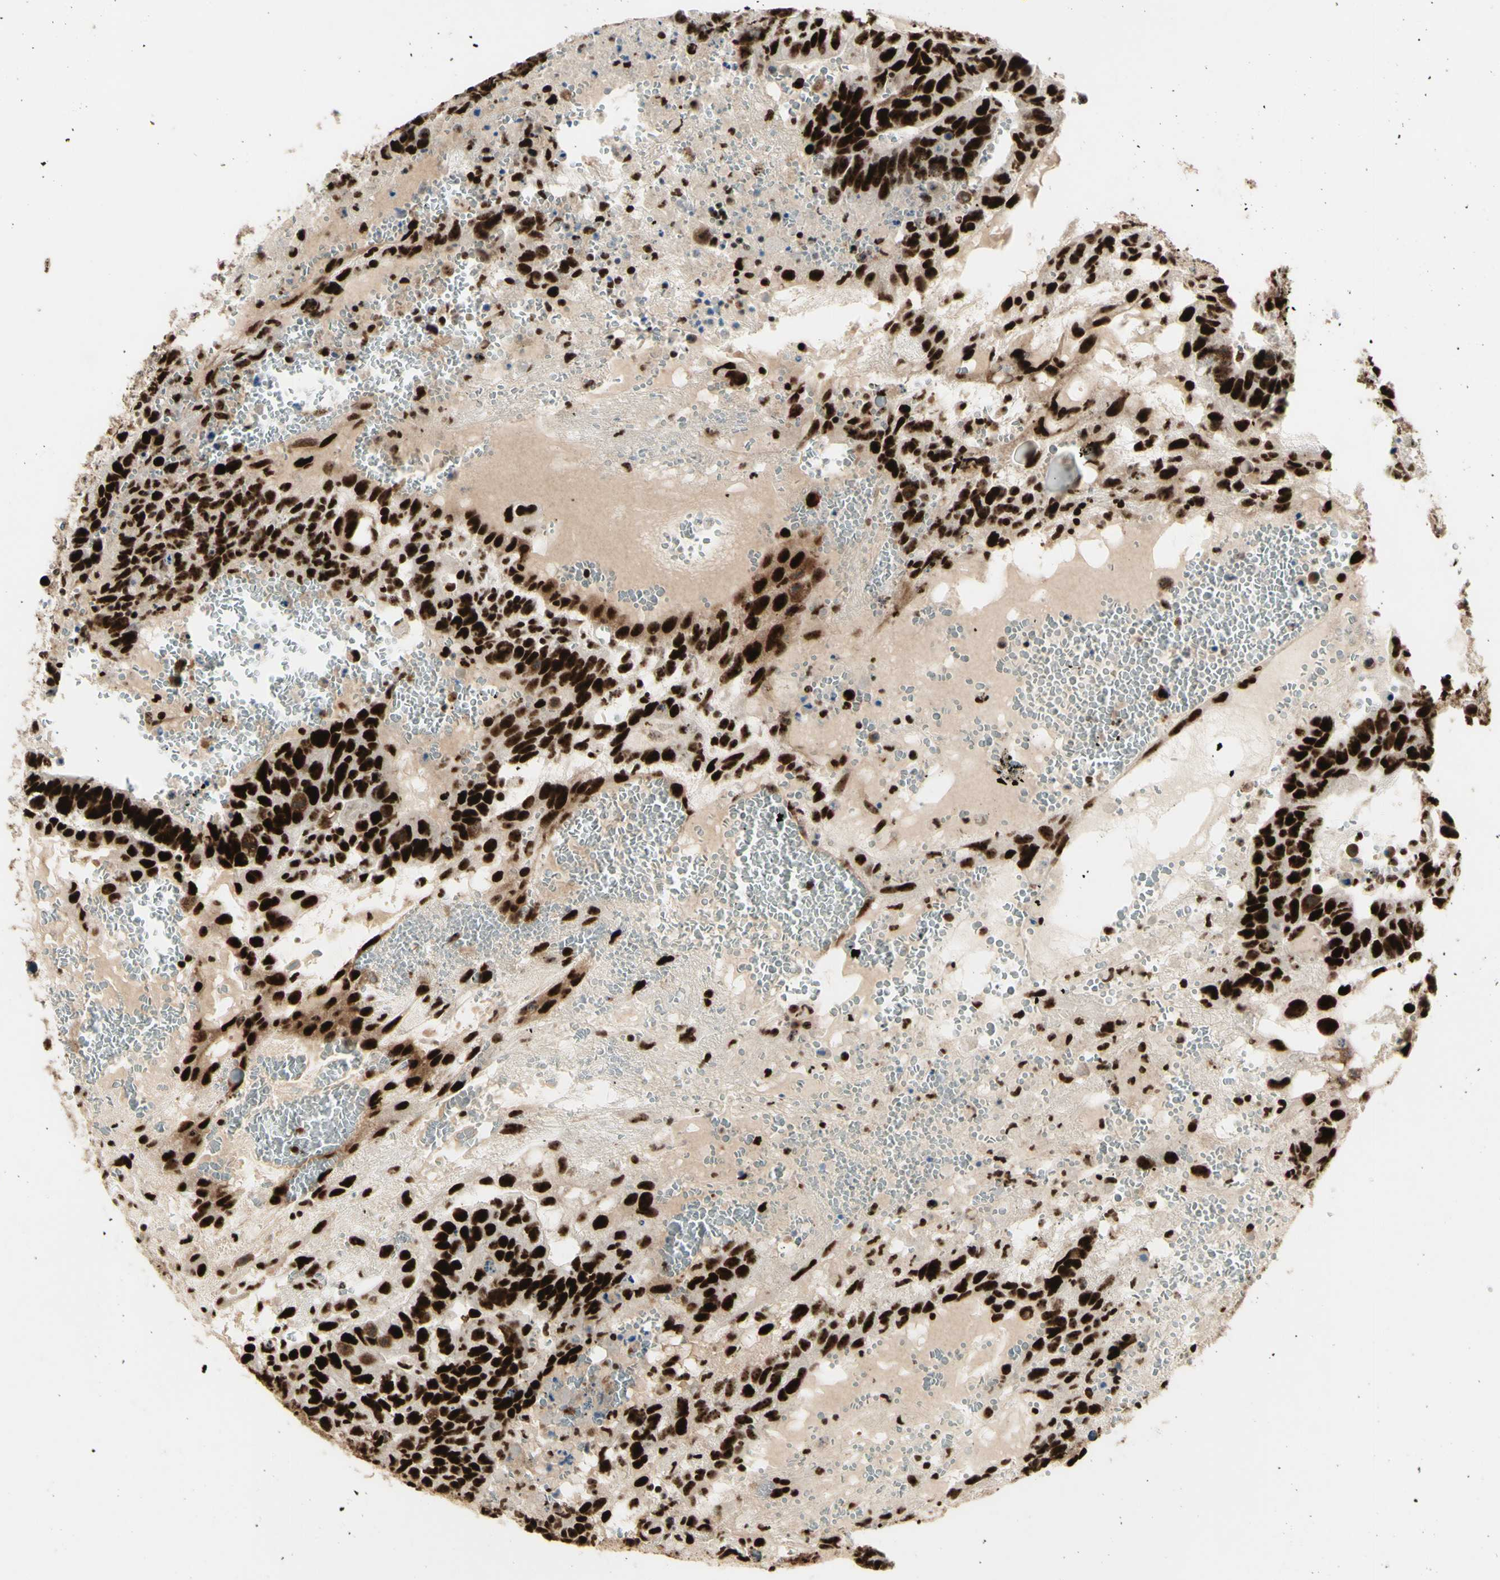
{"staining": {"intensity": "strong", "quantity": ">75%", "location": "nuclear"}, "tissue": "testis cancer", "cell_type": "Tumor cells", "image_type": "cancer", "snomed": [{"axis": "morphology", "description": "Seminoma, NOS"}, {"axis": "morphology", "description": "Carcinoma, Embryonal, NOS"}, {"axis": "topography", "description": "Testis"}], "caption": "An immunohistochemistry micrograph of neoplastic tissue is shown. Protein staining in brown highlights strong nuclear positivity in testis seminoma within tumor cells. (IHC, brightfield microscopy, high magnification).", "gene": "DHX9", "patient": {"sex": "male", "age": 52}}